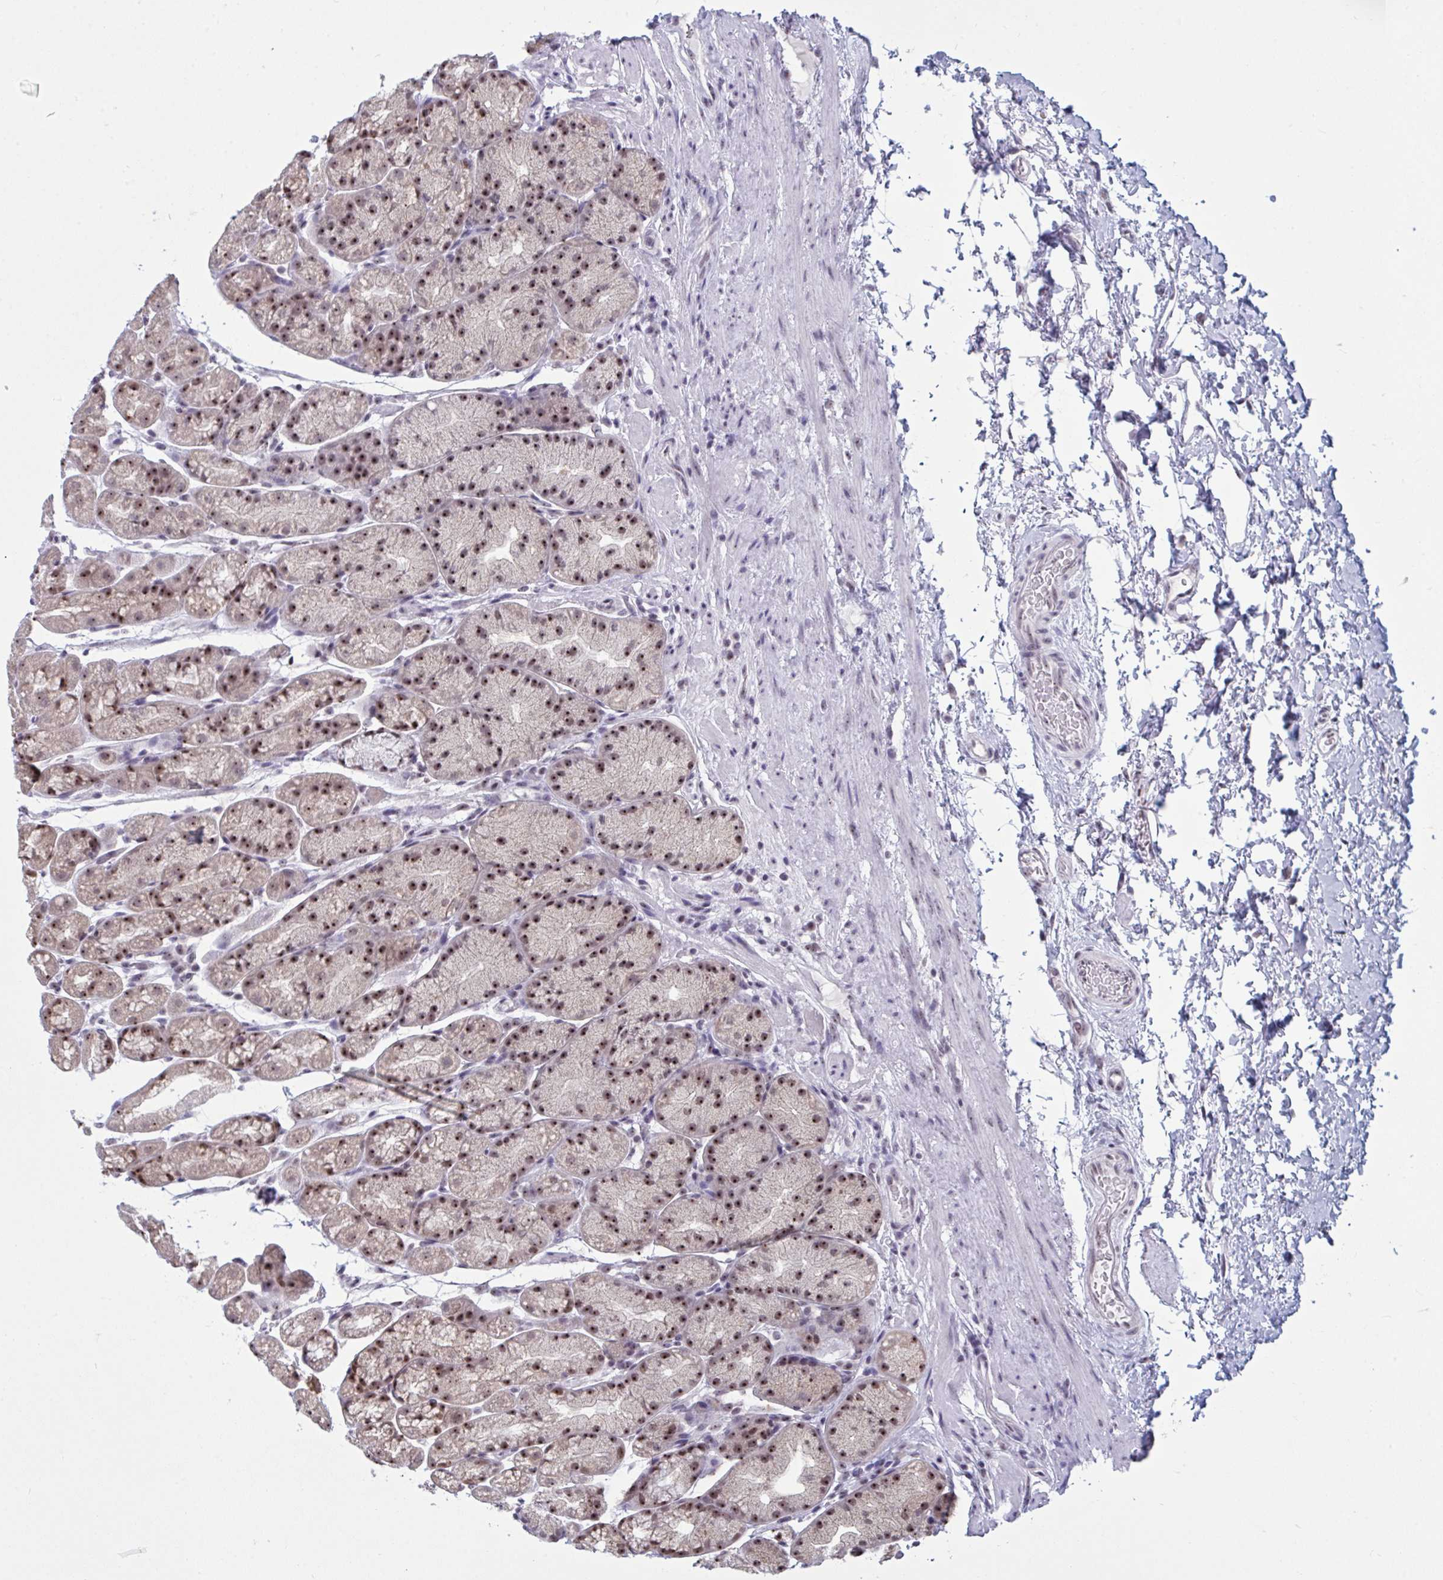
{"staining": {"intensity": "moderate", "quantity": ">75%", "location": "nuclear"}, "tissue": "stomach", "cell_type": "Glandular cells", "image_type": "normal", "snomed": [{"axis": "morphology", "description": "Normal tissue, NOS"}, {"axis": "topography", "description": "Stomach, lower"}], "caption": "Protein staining exhibits moderate nuclear expression in approximately >75% of glandular cells in unremarkable stomach. (DAB (3,3'-diaminobenzidine) IHC, brown staining for protein, blue staining for nuclei).", "gene": "TGM6", "patient": {"sex": "male", "age": 67}}